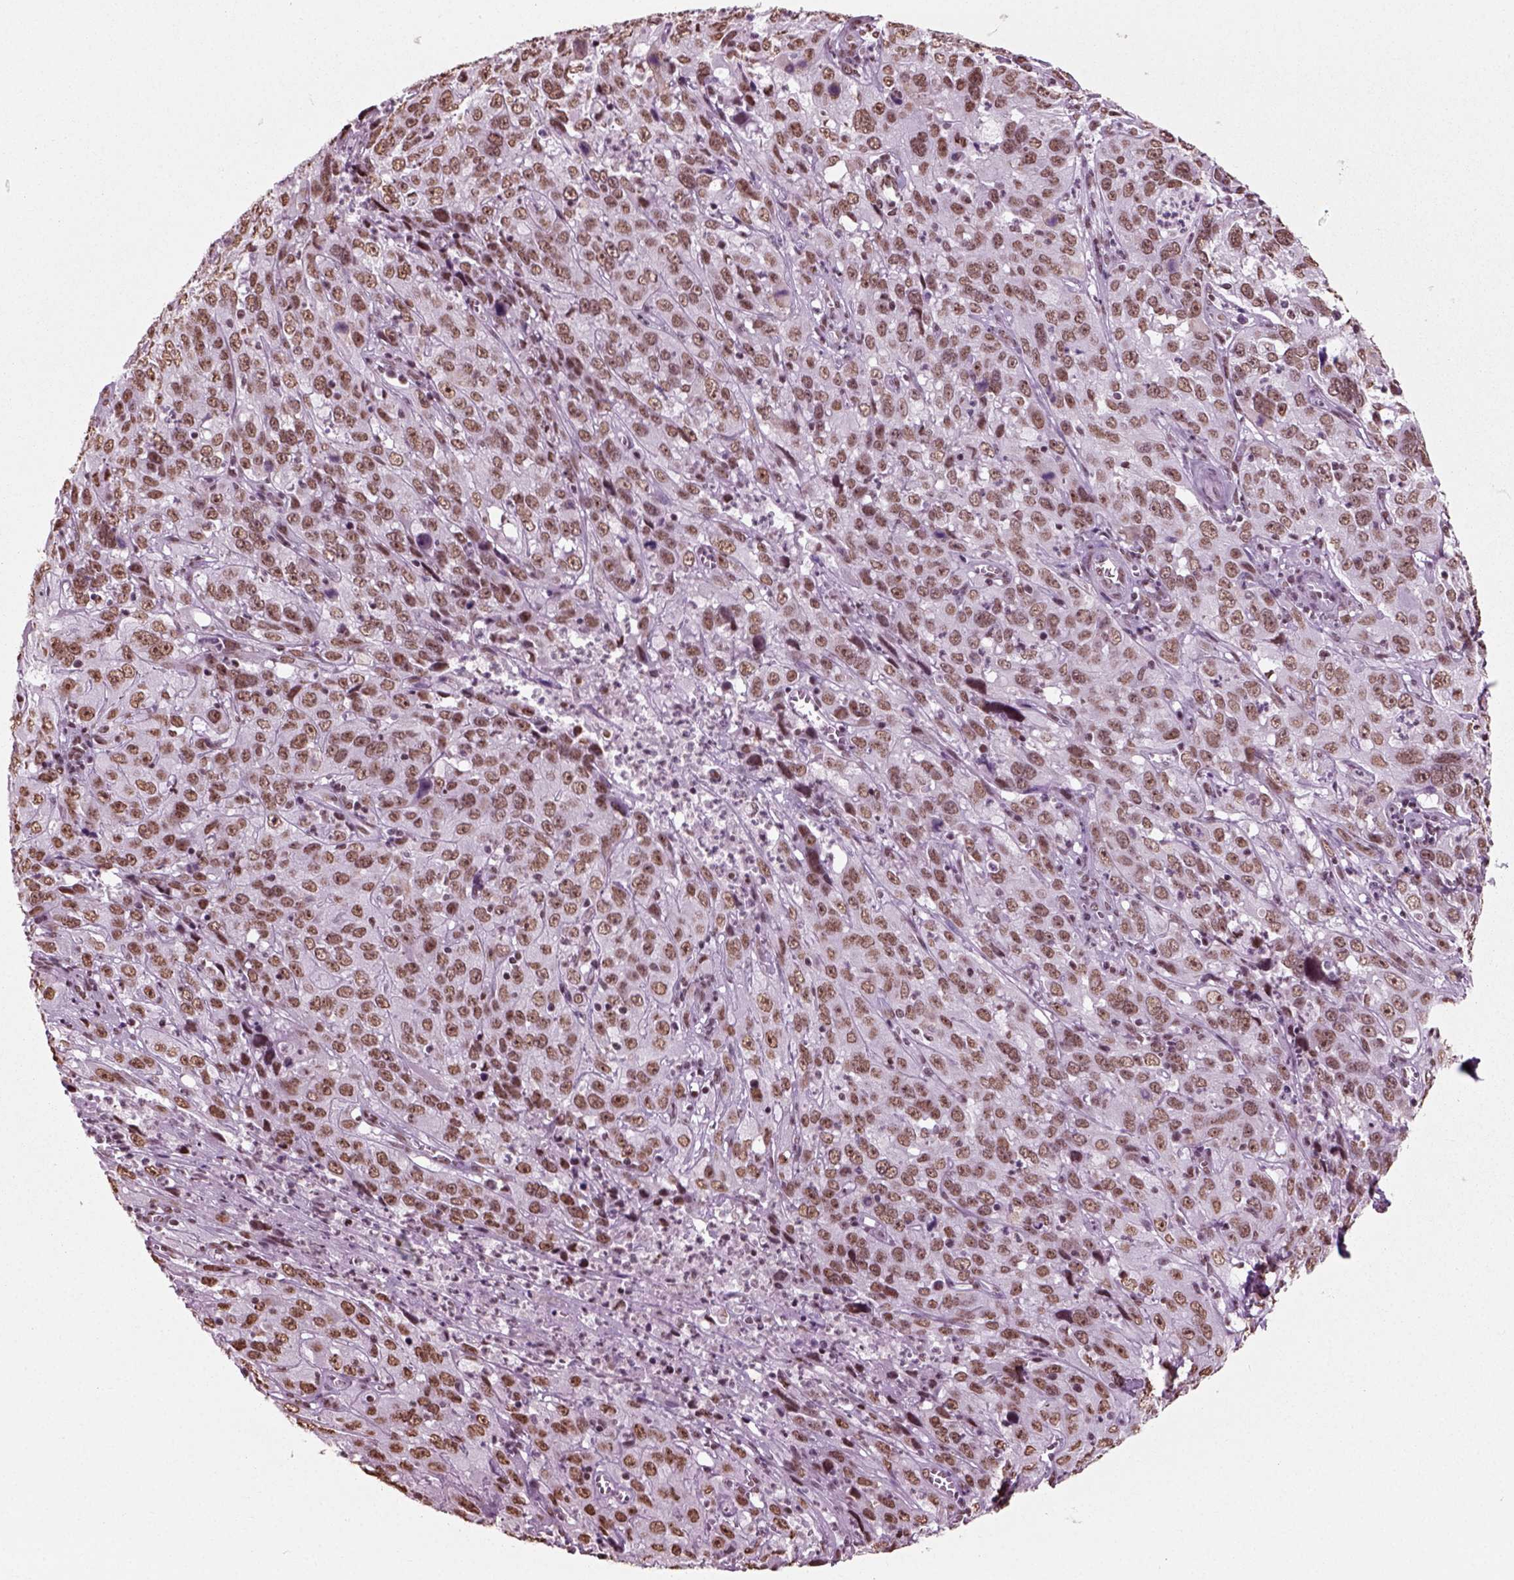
{"staining": {"intensity": "moderate", "quantity": ">75%", "location": "nuclear"}, "tissue": "cervical cancer", "cell_type": "Tumor cells", "image_type": "cancer", "snomed": [{"axis": "morphology", "description": "Squamous cell carcinoma, NOS"}, {"axis": "topography", "description": "Cervix"}], "caption": "A photomicrograph of cervical cancer stained for a protein demonstrates moderate nuclear brown staining in tumor cells.", "gene": "POLR1H", "patient": {"sex": "female", "age": 32}}